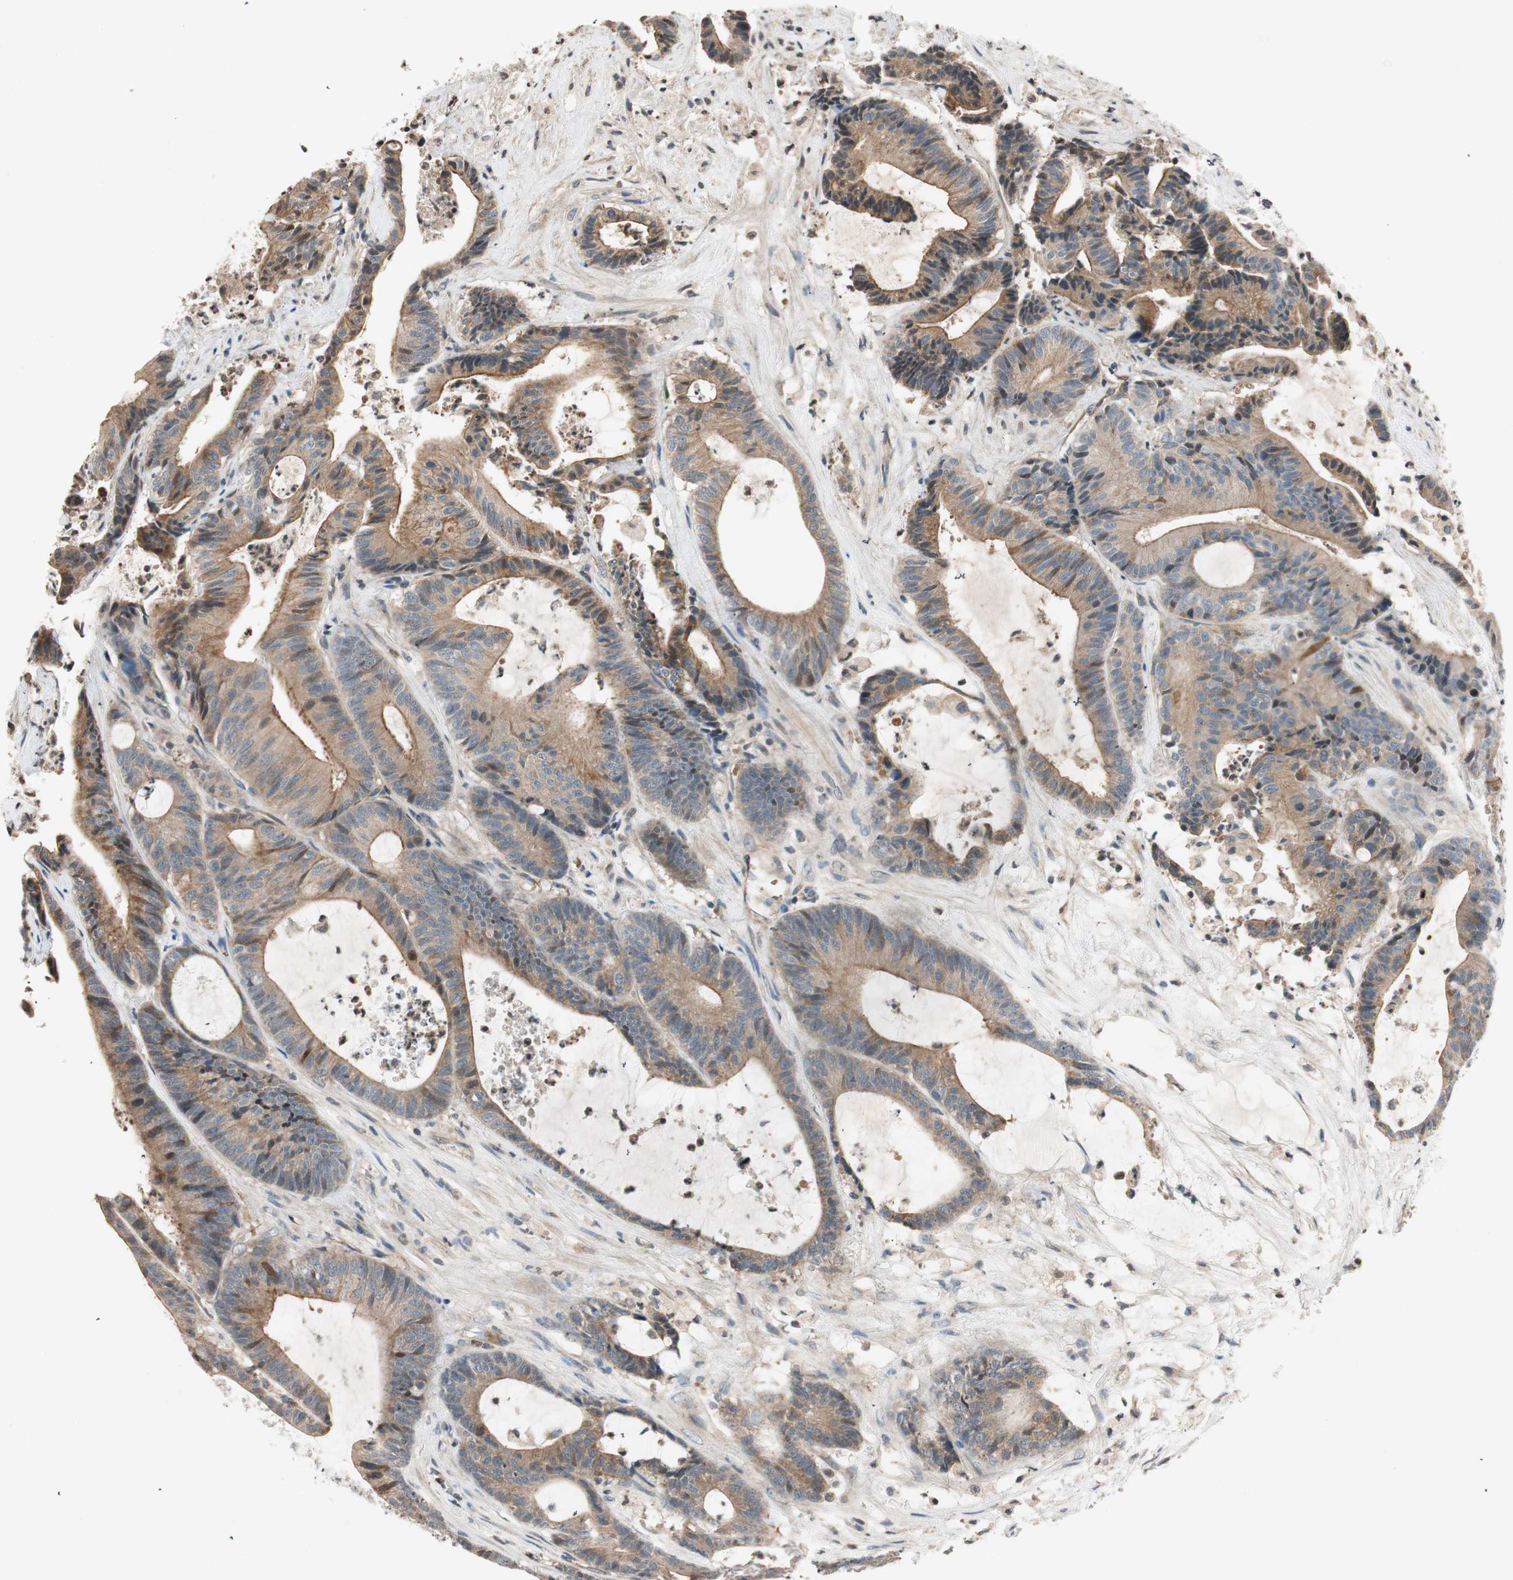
{"staining": {"intensity": "moderate", "quantity": ">75%", "location": "cytoplasmic/membranous"}, "tissue": "colorectal cancer", "cell_type": "Tumor cells", "image_type": "cancer", "snomed": [{"axis": "morphology", "description": "Adenocarcinoma, NOS"}, {"axis": "topography", "description": "Colon"}], "caption": "Colorectal cancer (adenocarcinoma) stained with a brown dye demonstrates moderate cytoplasmic/membranous positive expression in approximately >75% of tumor cells.", "gene": "GCLM", "patient": {"sex": "female", "age": 84}}